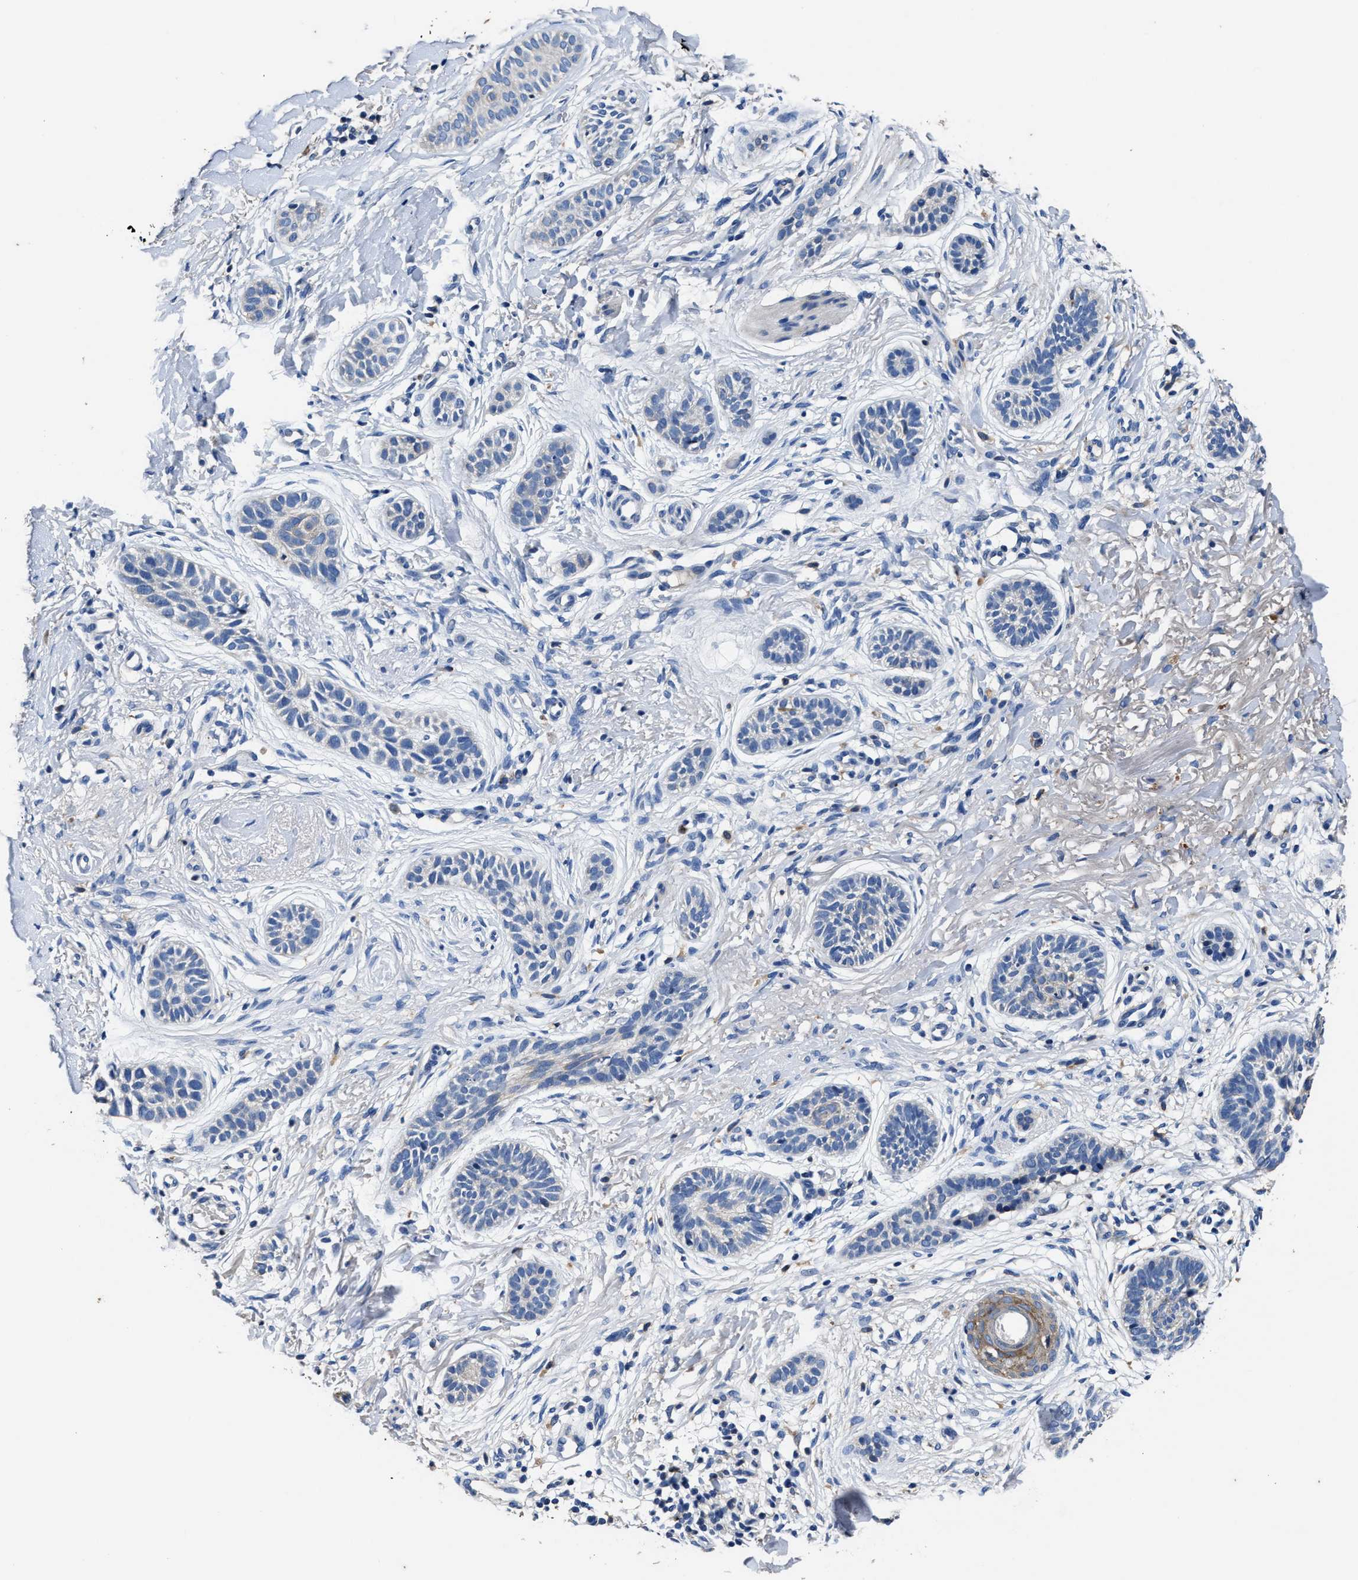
{"staining": {"intensity": "weak", "quantity": "<25%", "location": "cytoplasmic/membranous"}, "tissue": "skin cancer", "cell_type": "Tumor cells", "image_type": "cancer", "snomed": [{"axis": "morphology", "description": "Normal tissue, NOS"}, {"axis": "morphology", "description": "Basal cell carcinoma"}, {"axis": "topography", "description": "Skin"}], "caption": "High power microscopy image of an IHC histopathology image of skin cancer (basal cell carcinoma), revealing no significant positivity in tumor cells. The staining was performed using DAB to visualize the protein expression in brown, while the nuclei were stained in blue with hematoxylin (Magnification: 20x).", "gene": "UBR4", "patient": {"sex": "male", "age": 63}}